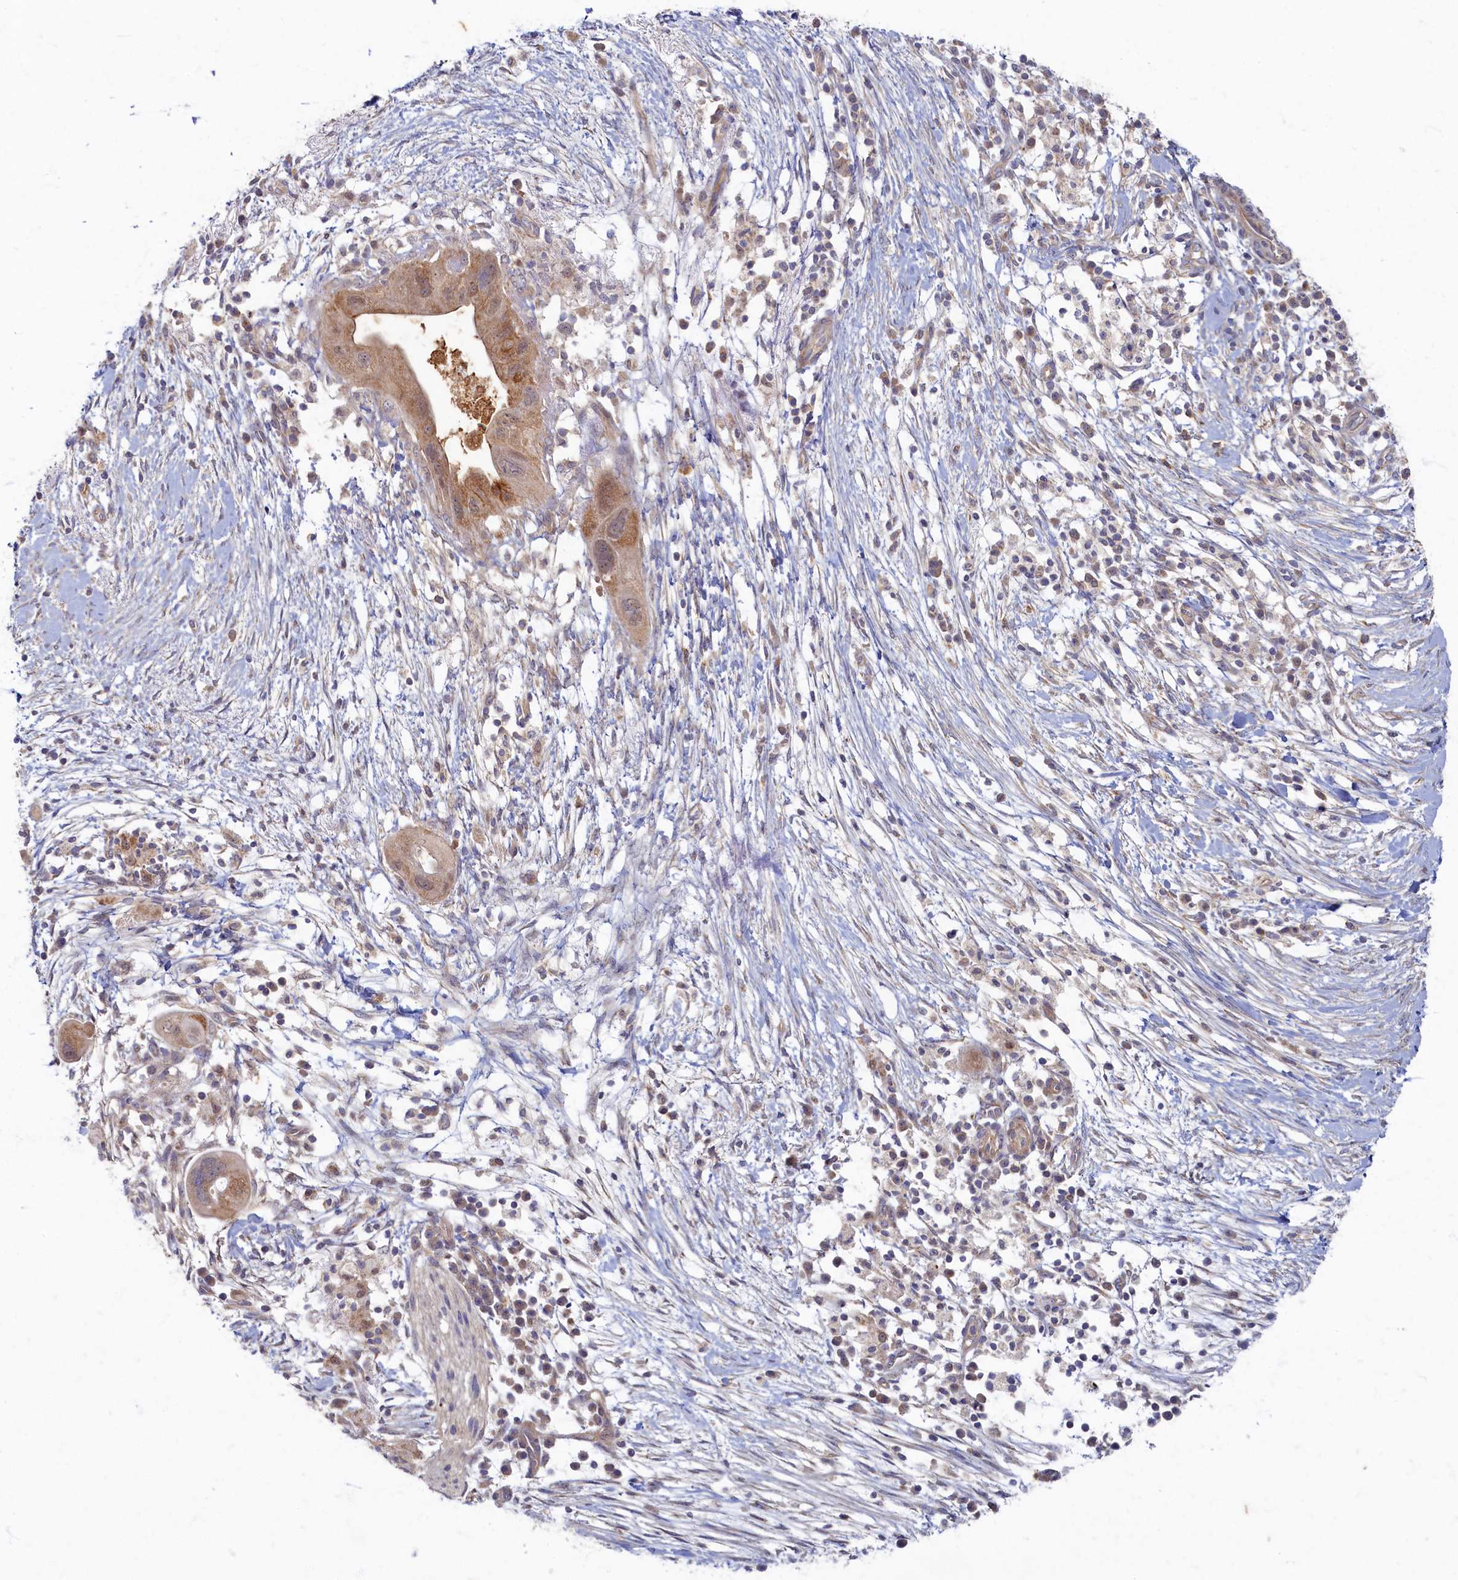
{"staining": {"intensity": "moderate", "quantity": "25%-75%", "location": "cytoplasmic/membranous"}, "tissue": "pancreatic cancer", "cell_type": "Tumor cells", "image_type": "cancer", "snomed": [{"axis": "morphology", "description": "Adenocarcinoma, NOS"}, {"axis": "topography", "description": "Pancreas"}], "caption": "DAB (3,3'-diaminobenzidine) immunohistochemical staining of human pancreatic cancer shows moderate cytoplasmic/membranous protein positivity in approximately 25%-75% of tumor cells.", "gene": "WDR59", "patient": {"sex": "male", "age": 68}}